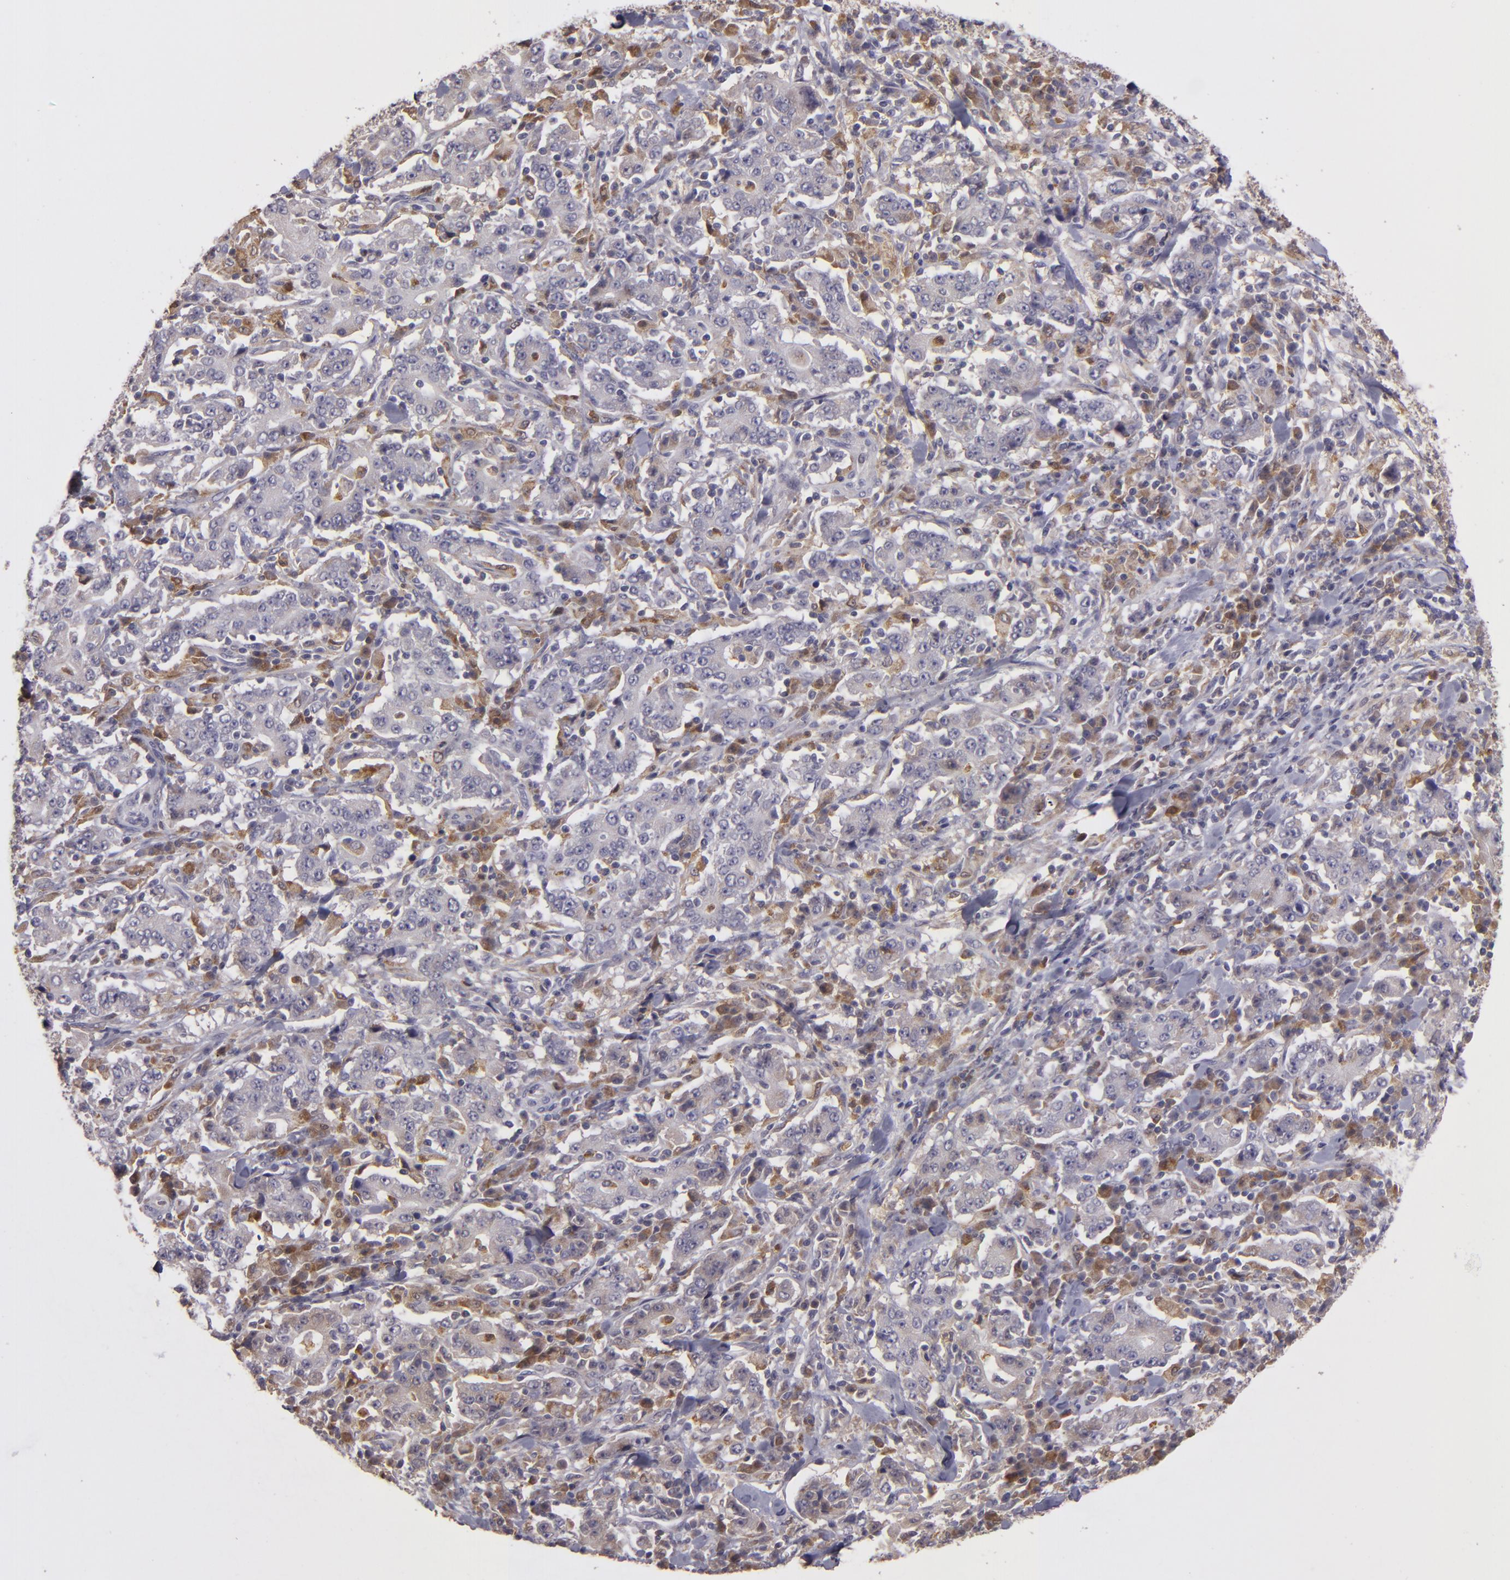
{"staining": {"intensity": "negative", "quantity": "none", "location": "none"}, "tissue": "stomach cancer", "cell_type": "Tumor cells", "image_type": "cancer", "snomed": [{"axis": "morphology", "description": "Normal tissue, NOS"}, {"axis": "morphology", "description": "Adenocarcinoma, NOS"}, {"axis": "topography", "description": "Stomach, upper"}, {"axis": "topography", "description": "Stomach"}], "caption": "Human stomach cancer stained for a protein using immunohistochemistry reveals no expression in tumor cells.", "gene": "FHIT", "patient": {"sex": "male", "age": 59}}